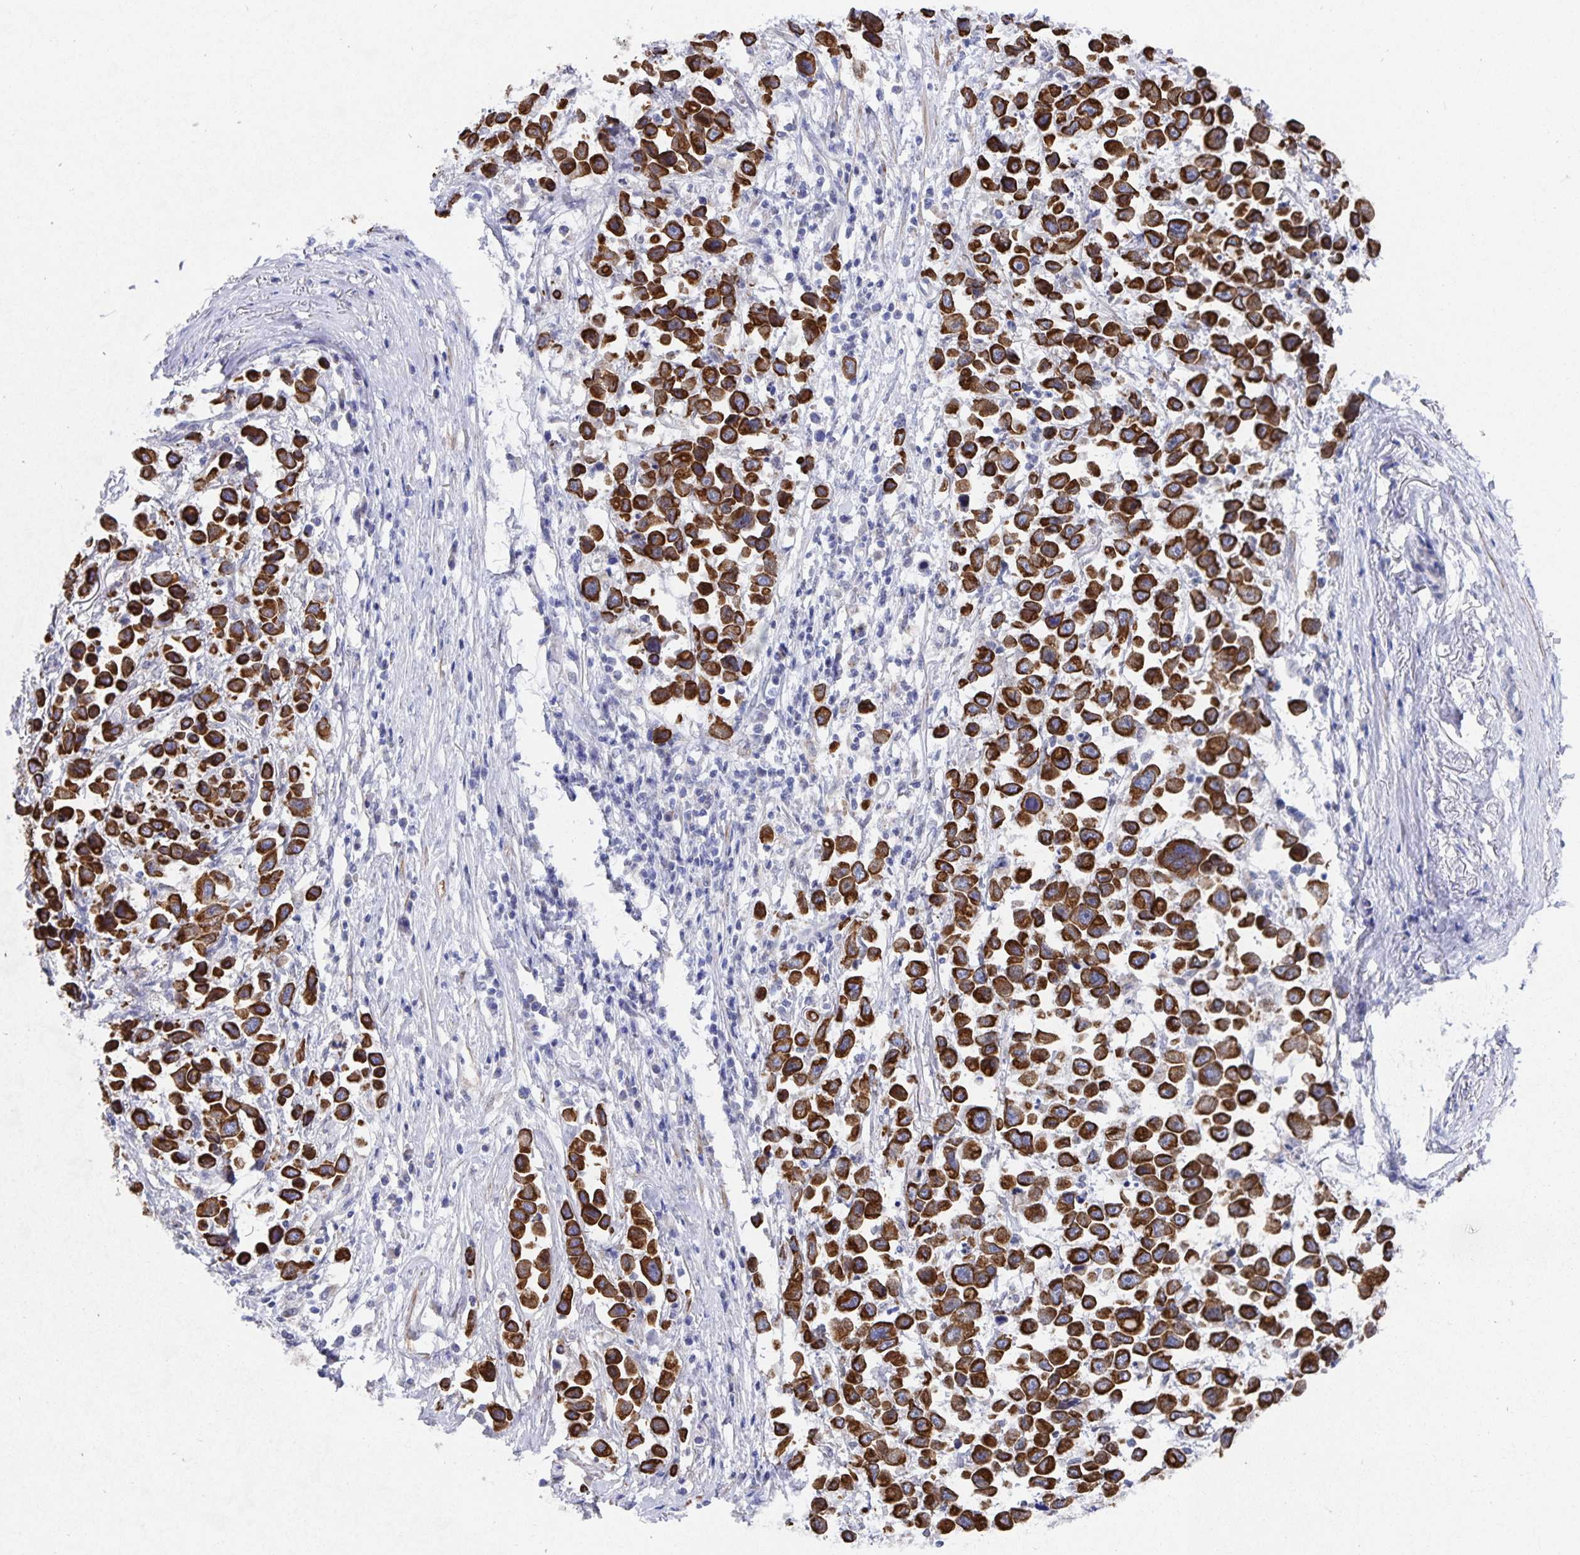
{"staining": {"intensity": "strong", "quantity": ">75%", "location": "cytoplasmic/membranous"}, "tissue": "stomach cancer", "cell_type": "Tumor cells", "image_type": "cancer", "snomed": [{"axis": "morphology", "description": "Adenocarcinoma, NOS"}, {"axis": "topography", "description": "Stomach"}], "caption": "Stomach cancer stained with IHC displays strong cytoplasmic/membranous expression in about >75% of tumor cells.", "gene": "ZIK1", "patient": {"sex": "female", "age": 81}}